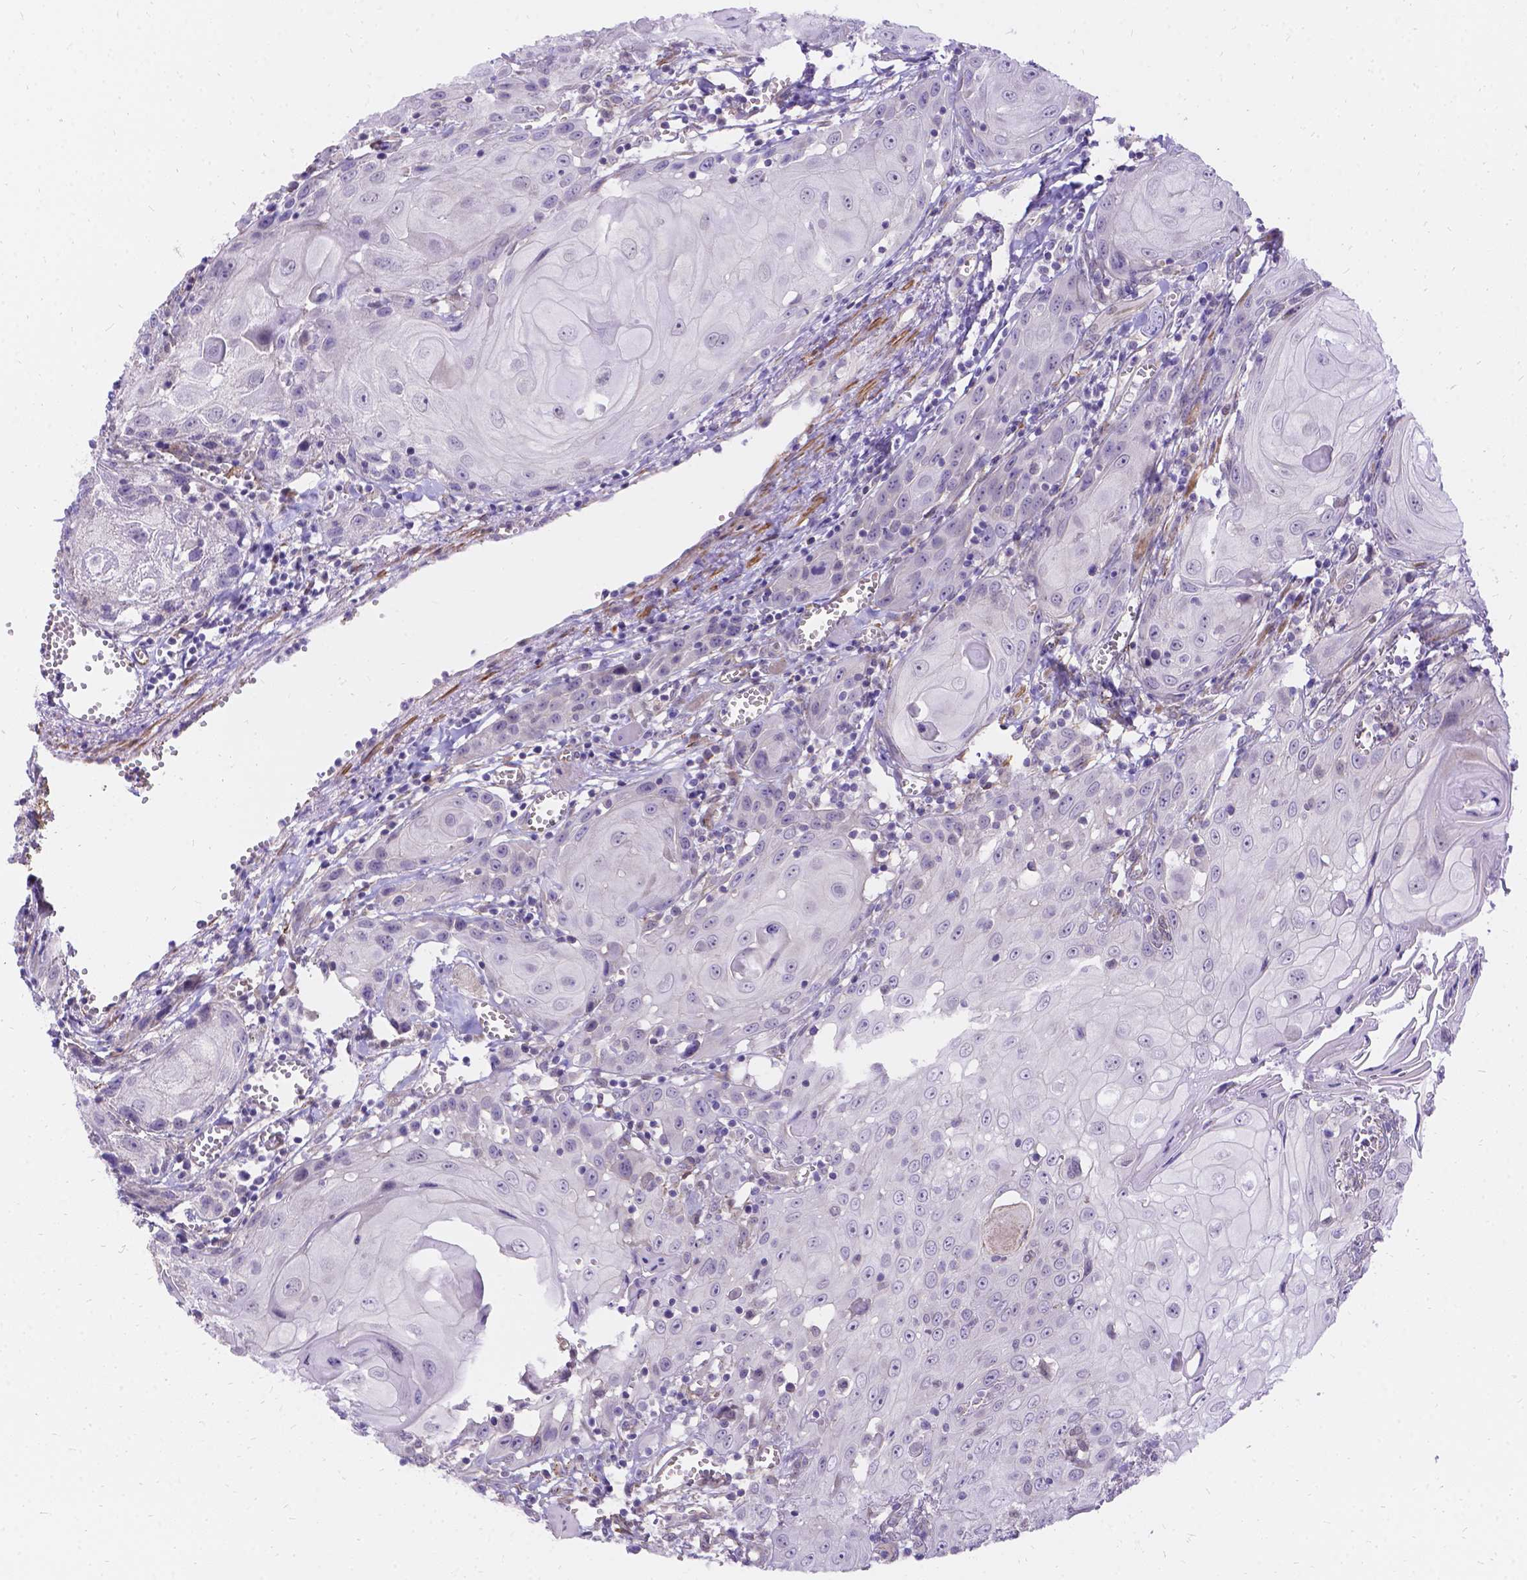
{"staining": {"intensity": "negative", "quantity": "none", "location": "none"}, "tissue": "head and neck cancer", "cell_type": "Tumor cells", "image_type": "cancer", "snomed": [{"axis": "morphology", "description": "Squamous cell carcinoma, NOS"}, {"axis": "topography", "description": "Head-Neck"}], "caption": "Tumor cells are negative for brown protein staining in head and neck squamous cell carcinoma. (Stains: DAB (3,3'-diaminobenzidine) IHC with hematoxylin counter stain, Microscopy: brightfield microscopy at high magnification).", "gene": "PALS1", "patient": {"sex": "female", "age": 80}}